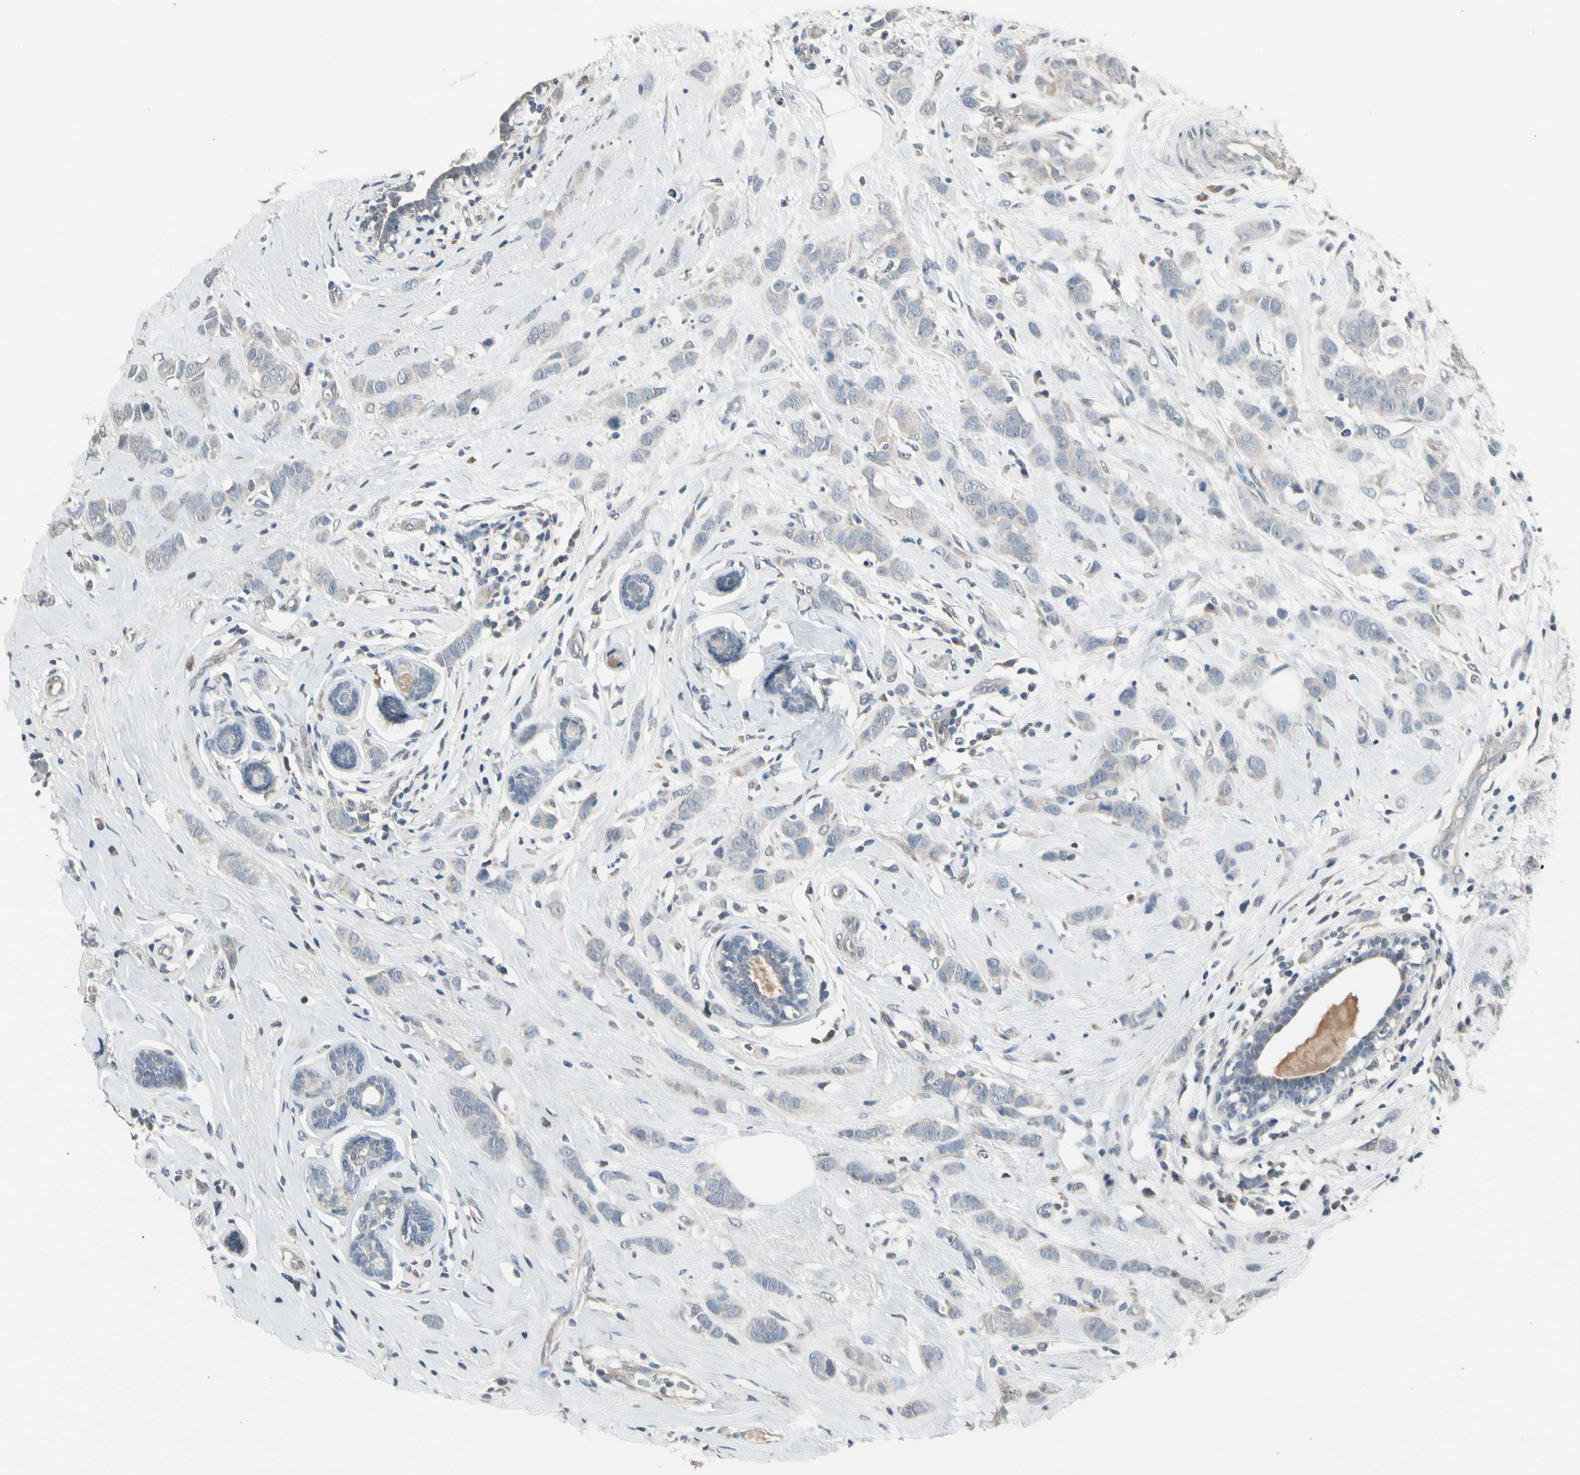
{"staining": {"intensity": "weak", "quantity": ">75%", "location": "cytoplasmic/membranous"}, "tissue": "breast cancer", "cell_type": "Tumor cells", "image_type": "cancer", "snomed": [{"axis": "morphology", "description": "Normal tissue, NOS"}, {"axis": "morphology", "description": "Duct carcinoma"}, {"axis": "topography", "description": "Breast"}], "caption": "Protein expression by immunohistochemistry (IHC) reveals weak cytoplasmic/membranous expression in about >75% of tumor cells in intraductal carcinoma (breast).", "gene": "SV2A", "patient": {"sex": "female", "age": 50}}